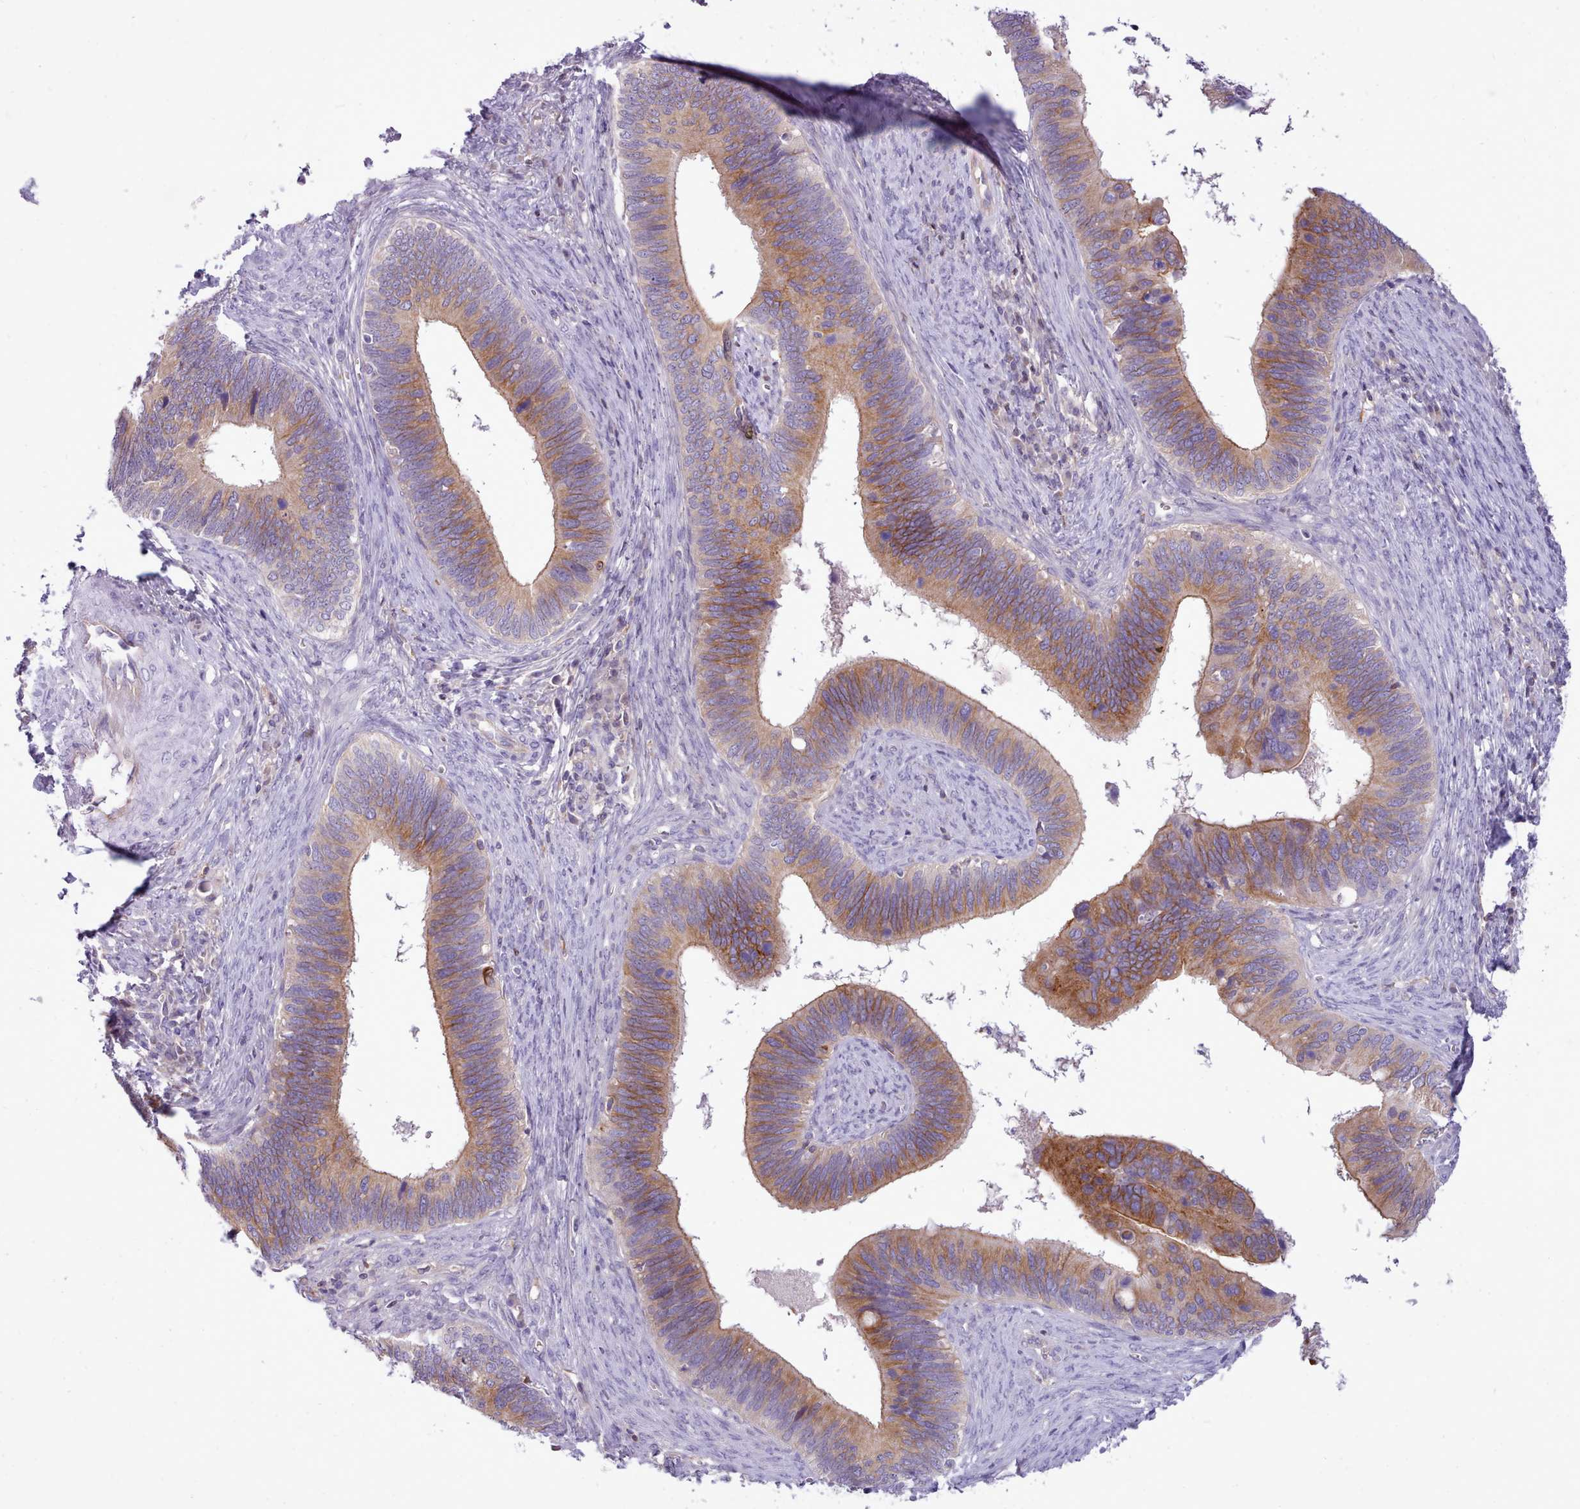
{"staining": {"intensity": "moderate", "quantity": ">75%", "location": "cytoplasmic/membranous"}, "tissue": "cervical cancer", "cell_type": "Tumor cells", "image_type": "cancer", "snomed": [{"axis": "morphology", "description": "Adenocarcinoma, NOS"}, {"axis": "topography", "description": "Cervix"}], "caption": "A brown stain labels moderate cytoplasmic/membranous expression of a protein in cervical cancer tumor cells. The staining was performed using DAB, with brown indicating positive protein expression. Nuclei are stained blue with hematoxylin.", "gene": "CYP2A13", "patient": {"sex": "female", "age": 42}}